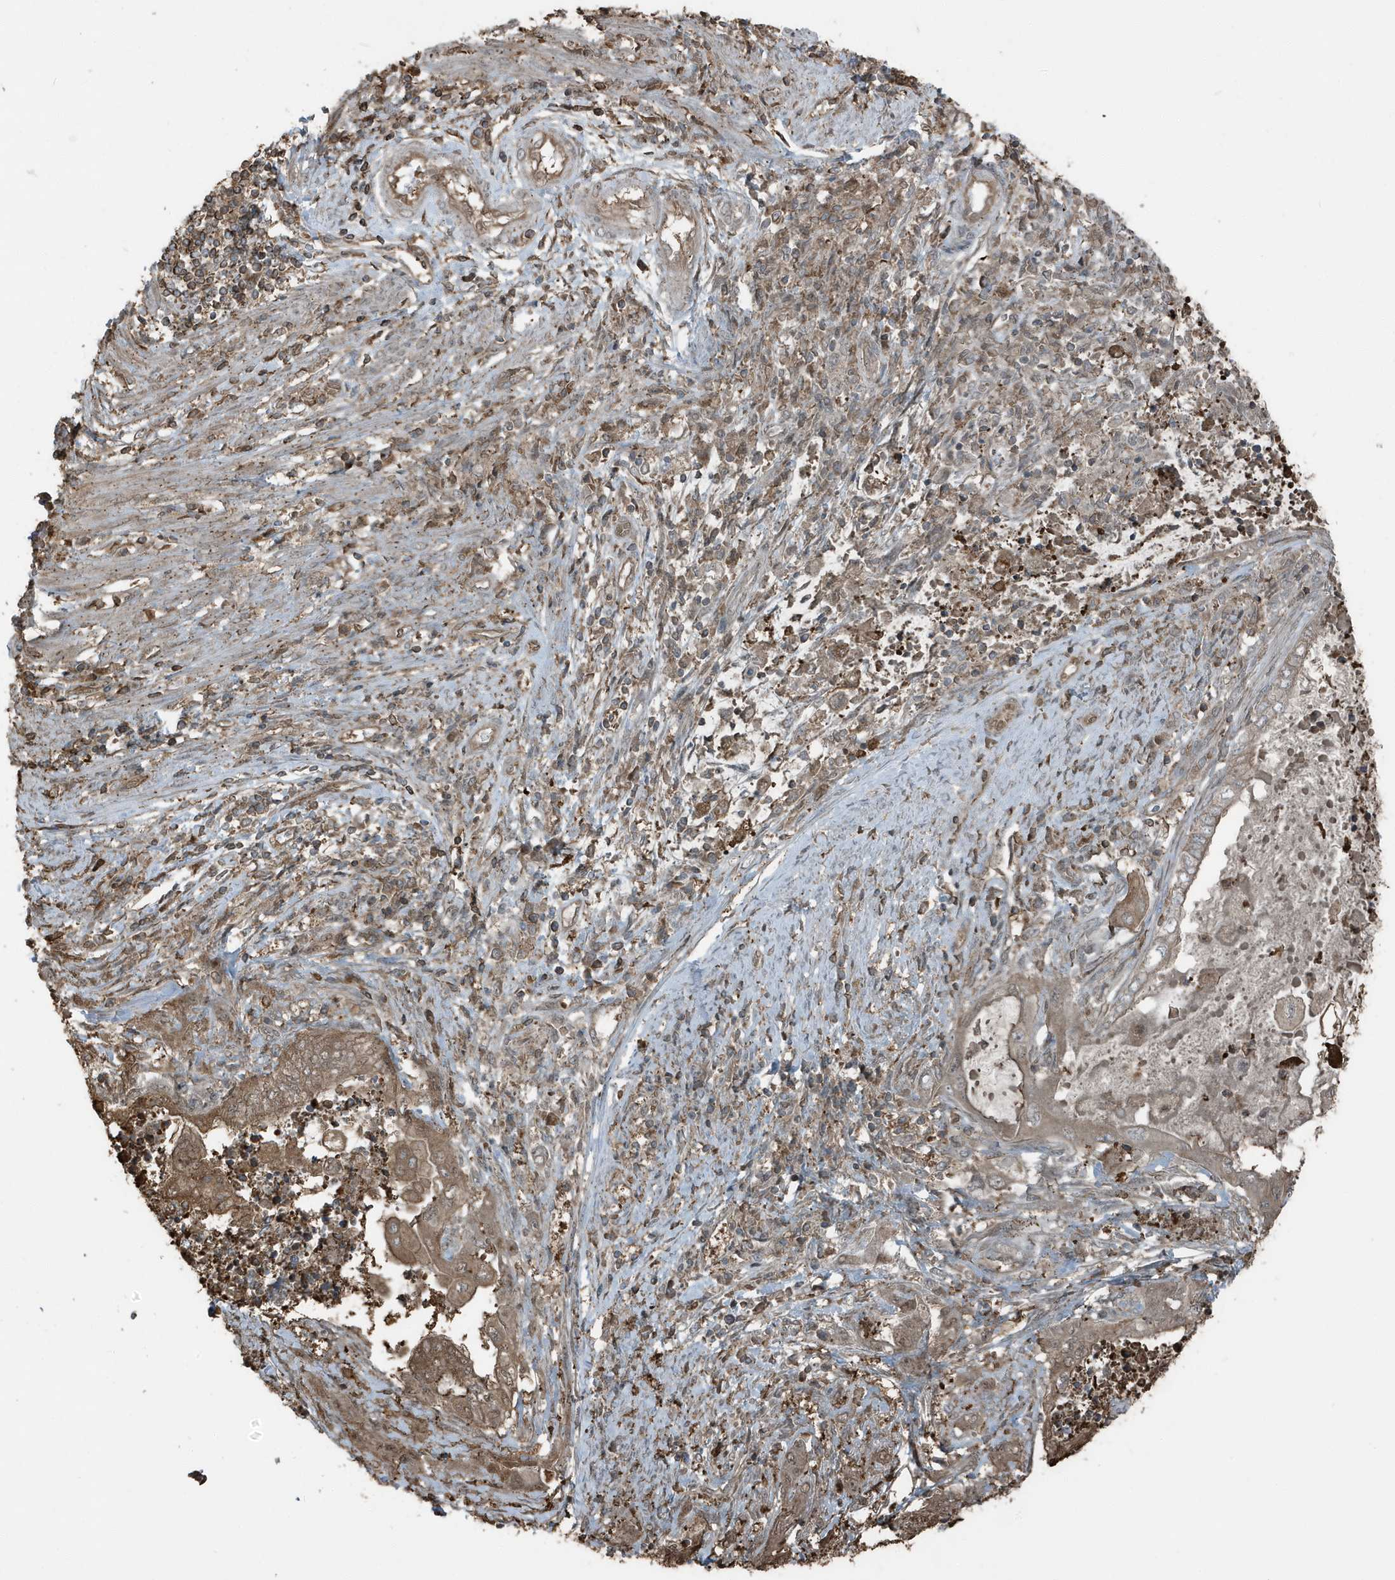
{"staining": {"intensity": "moderate", "quantity": ">75%", "location": "cytoplasmic/membranous"}, "tissue": "endometrial cancer", "cell_type": "Tumor cells", "image_type": "cancer", "snomed": [{"axis": "morphology", "description": "Adenocarcinoma, NOS"}, {"axis": "topography", "description": "Uterus"}, {"axis": "topography", "description": "Endometrium"}], "caption": "Moderate cytoplasmic/membranous protein staining is appreciated in about >75% of tumor cells in endometrial cancer (adenocarcinoma).", "gene": "AZI2", "patient": {"sex": "female", "age": 70}}